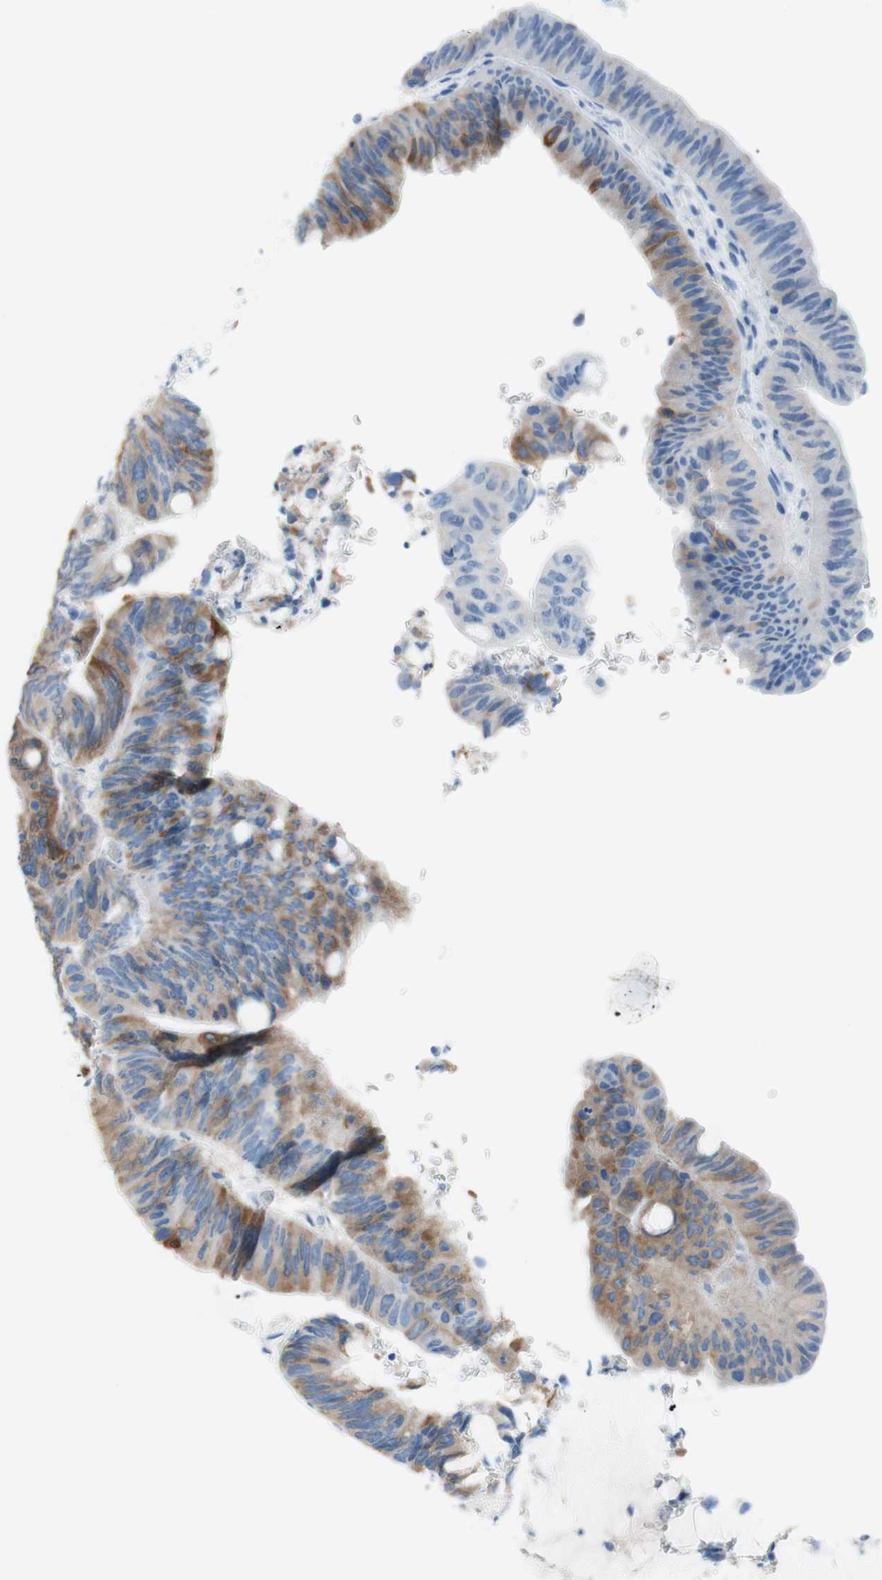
{"staining": {"intensity": "moderate", "quantity": "25%-75%", "location": "cytoplasmic/membranous"}, "tissue": "colorectal cancer", "cell_type": "Tumor cells", "image_type": "cancer", "snomed": [{"axis": "morphology", "description": "Normal tissue, NOS"}, {"axis": "morphology", "description": "Adenocarcinoma, NOS"}, {"axis": "topography", "description": "Rectum"}, {"axis": "topography", "description": "Peripheral nerve tissue"}], "caption": "Tumor cells reveal medium levels of moderate cytoplasmic/membranous positivity in approximately 25%-75% of cells in human colorectal cancer. The staining was performed using DAB (3,3'-diaminobenzidine) to visualize the protein expression in brown, while the nuclei were stained in blue with hematoxylin (Magnification: 20x).", "gene": "FDFT1", "patient": {"sex": "male", "age": 92}}